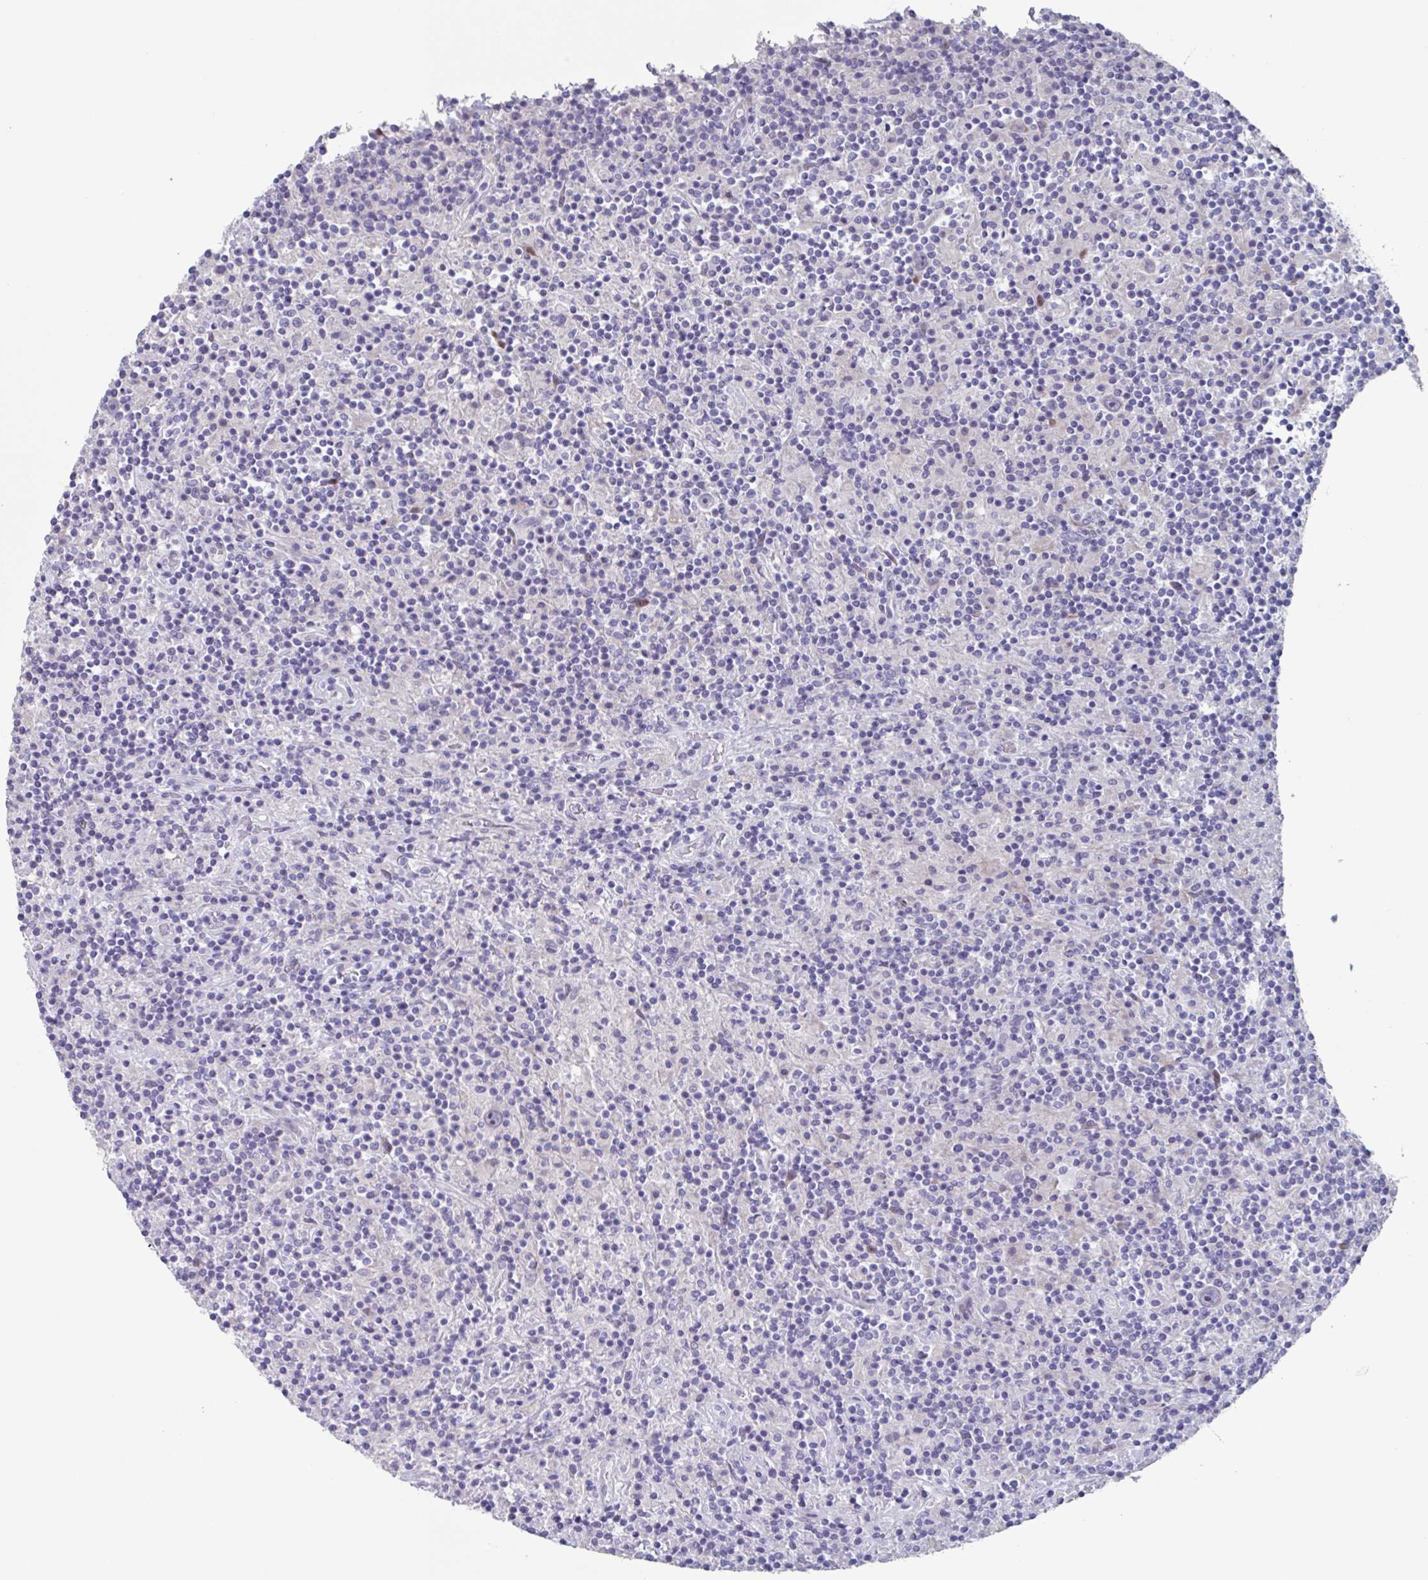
{"staining": {"intensity": "negative", "quantity": "none", "location": "none"}, "tissue": "lymphoma", "cell_type": "Tumor cells", "image_type": "cancer", "snomed": [{"axis": "morphology", "description": "Hodgkin's disease, NOS"}, {"axis": "topography", "description": "Lymph node"}], "caption": "Immunohistochemical staining of Hodgkin's disease displays no significant staining in tumor cells.", "gene": "NOXRED1", "patient": {"sex": "male", "age": 70}}